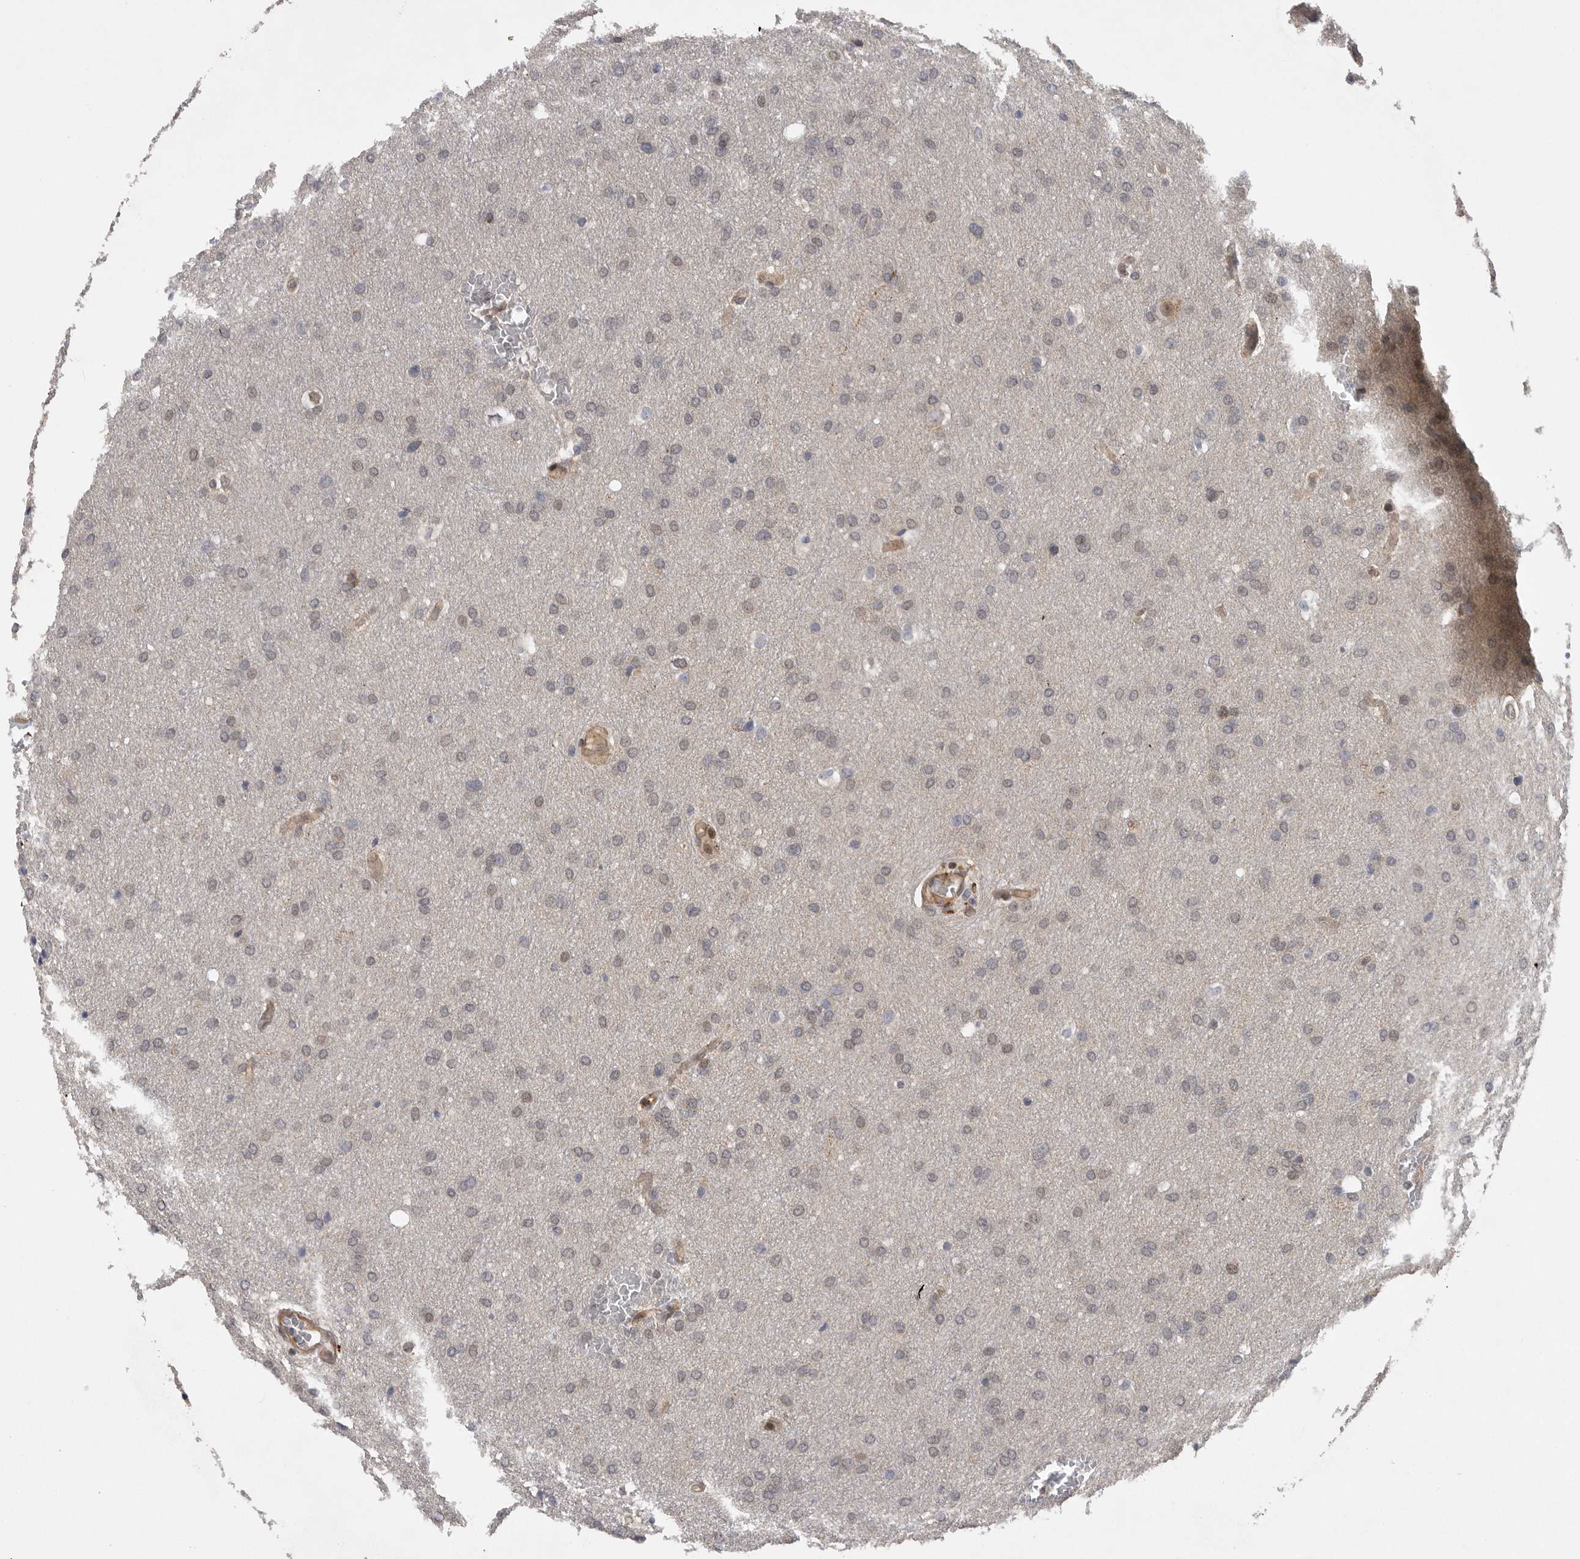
{"staining": {"intensity": "weak", "quantity": "<25%", "location": "cytoplasmic/membranous"}, "tissue": "glioma", "cell_type": "Tumor cells", "image_type": "cancer", "snomed": [{"axis": "morphology", "description": "Glioma, malignant, Low grade"}, {"axis": "topography", "description": "Brain"}], "caption": "A high-resolution micrograph shows immunohistochemistry staining of malignant low-grade glioma, which displays no significant positivity in tumor cells.", "gene": "TMPRSS11F", "patient": {"sex": "female", "age": 37}}